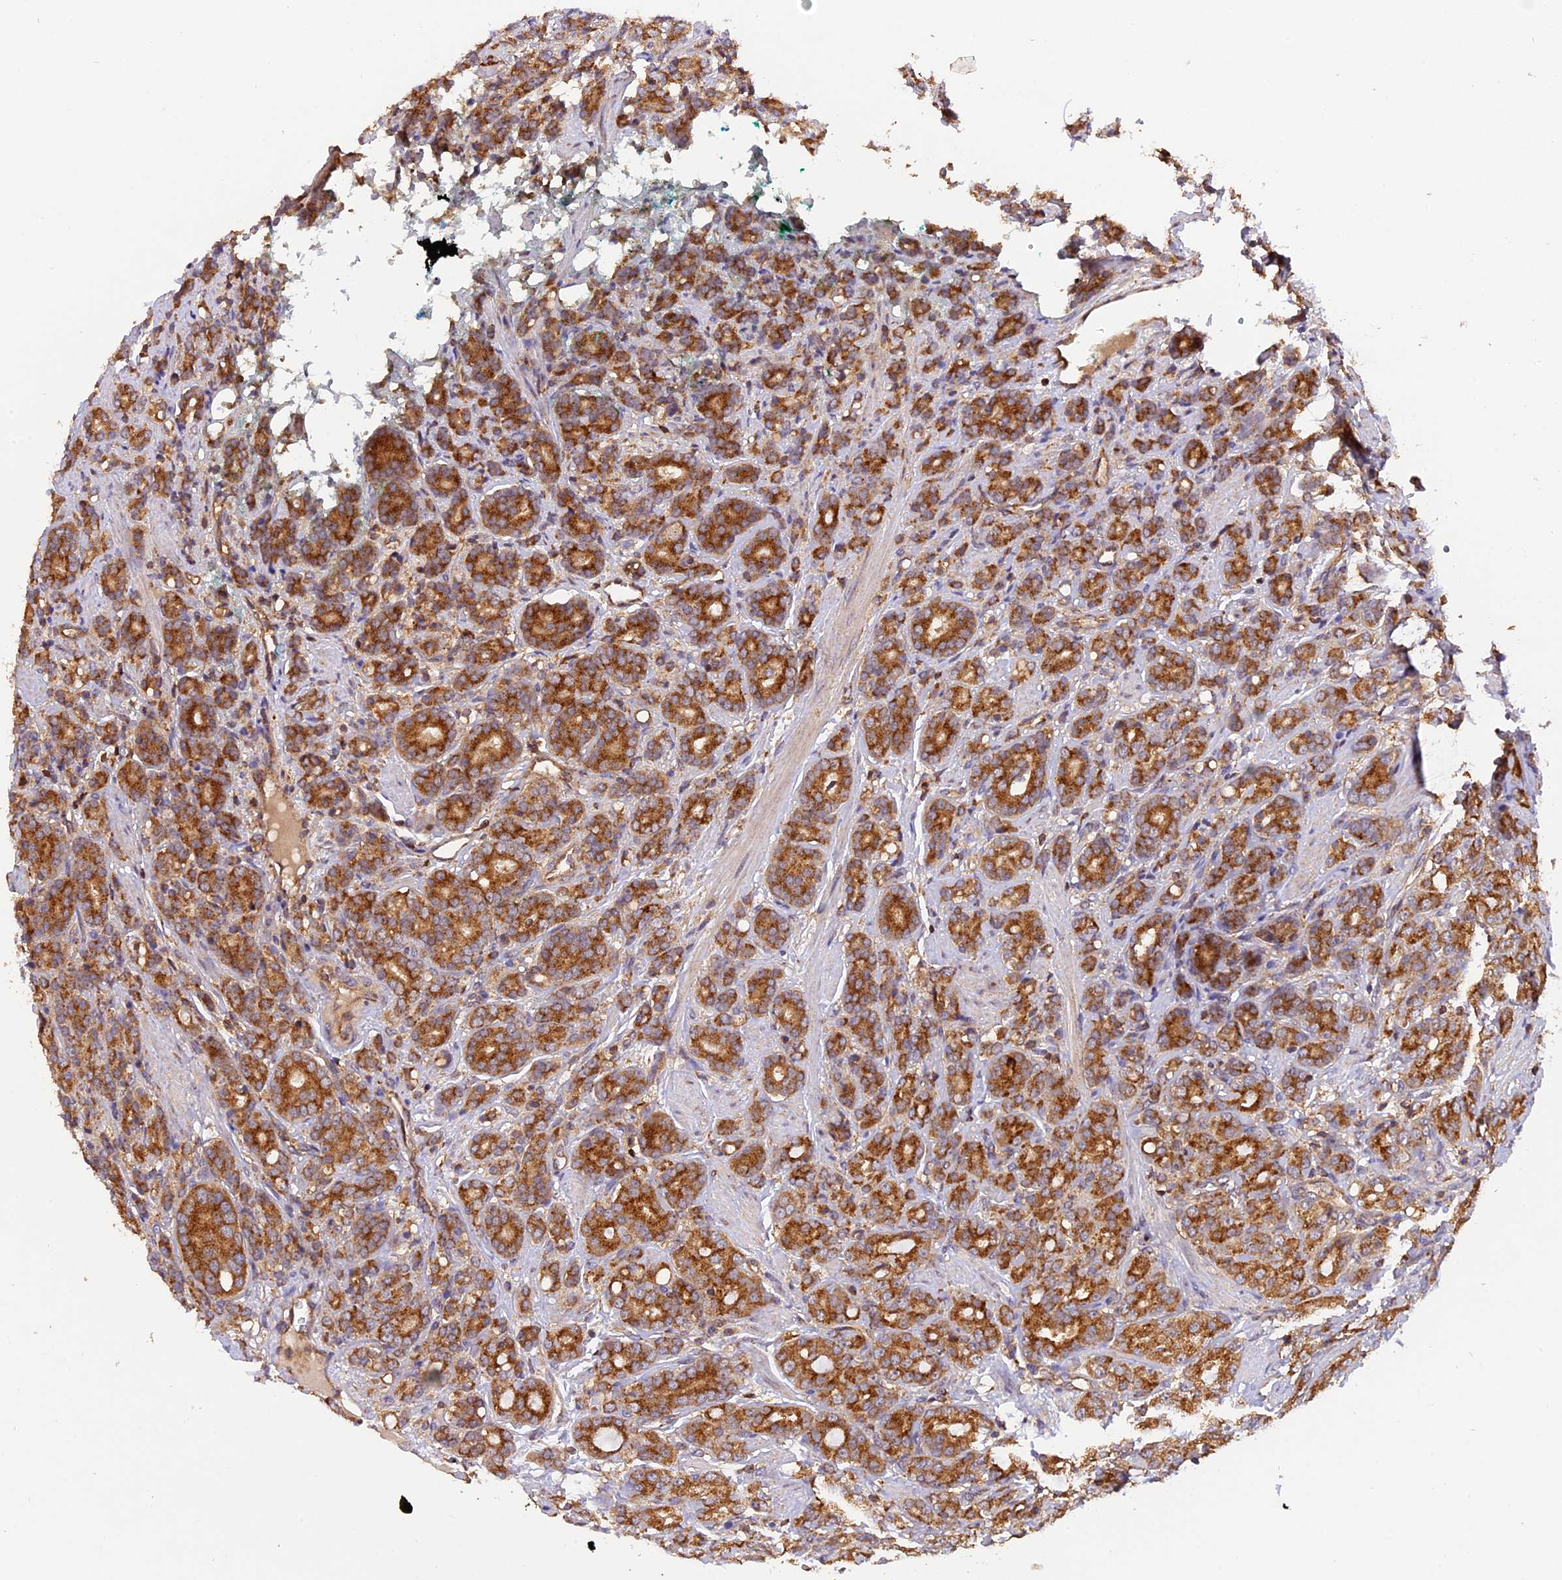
{"staining": {"intensity": "strong", "quantity": ">75%", "location": "cytoplasmic/membranous"}, "tissue": "prostate cancer", "cell_type": "Tumor cells", "image_type": "cancer", "snomed": [{"axis": "morphology", "description": "Adenocarcinoma, High grade"}, {"axis": "topography", "description": "Prostate"}], "caption": "Protein analysis of adenocarcinoma (high-grade) (prostate) tissue reveals strong cytoplasmic/membranous staining in about >75% of tumor cells. The staining was performed using DAB (3,3'-diaminobenzidine), with brown indicating positive protein expression. Nuclei are stained blue with hematoxylin.", "gene": "PEX3", "patient": {"sex": "male", "age": 62}}